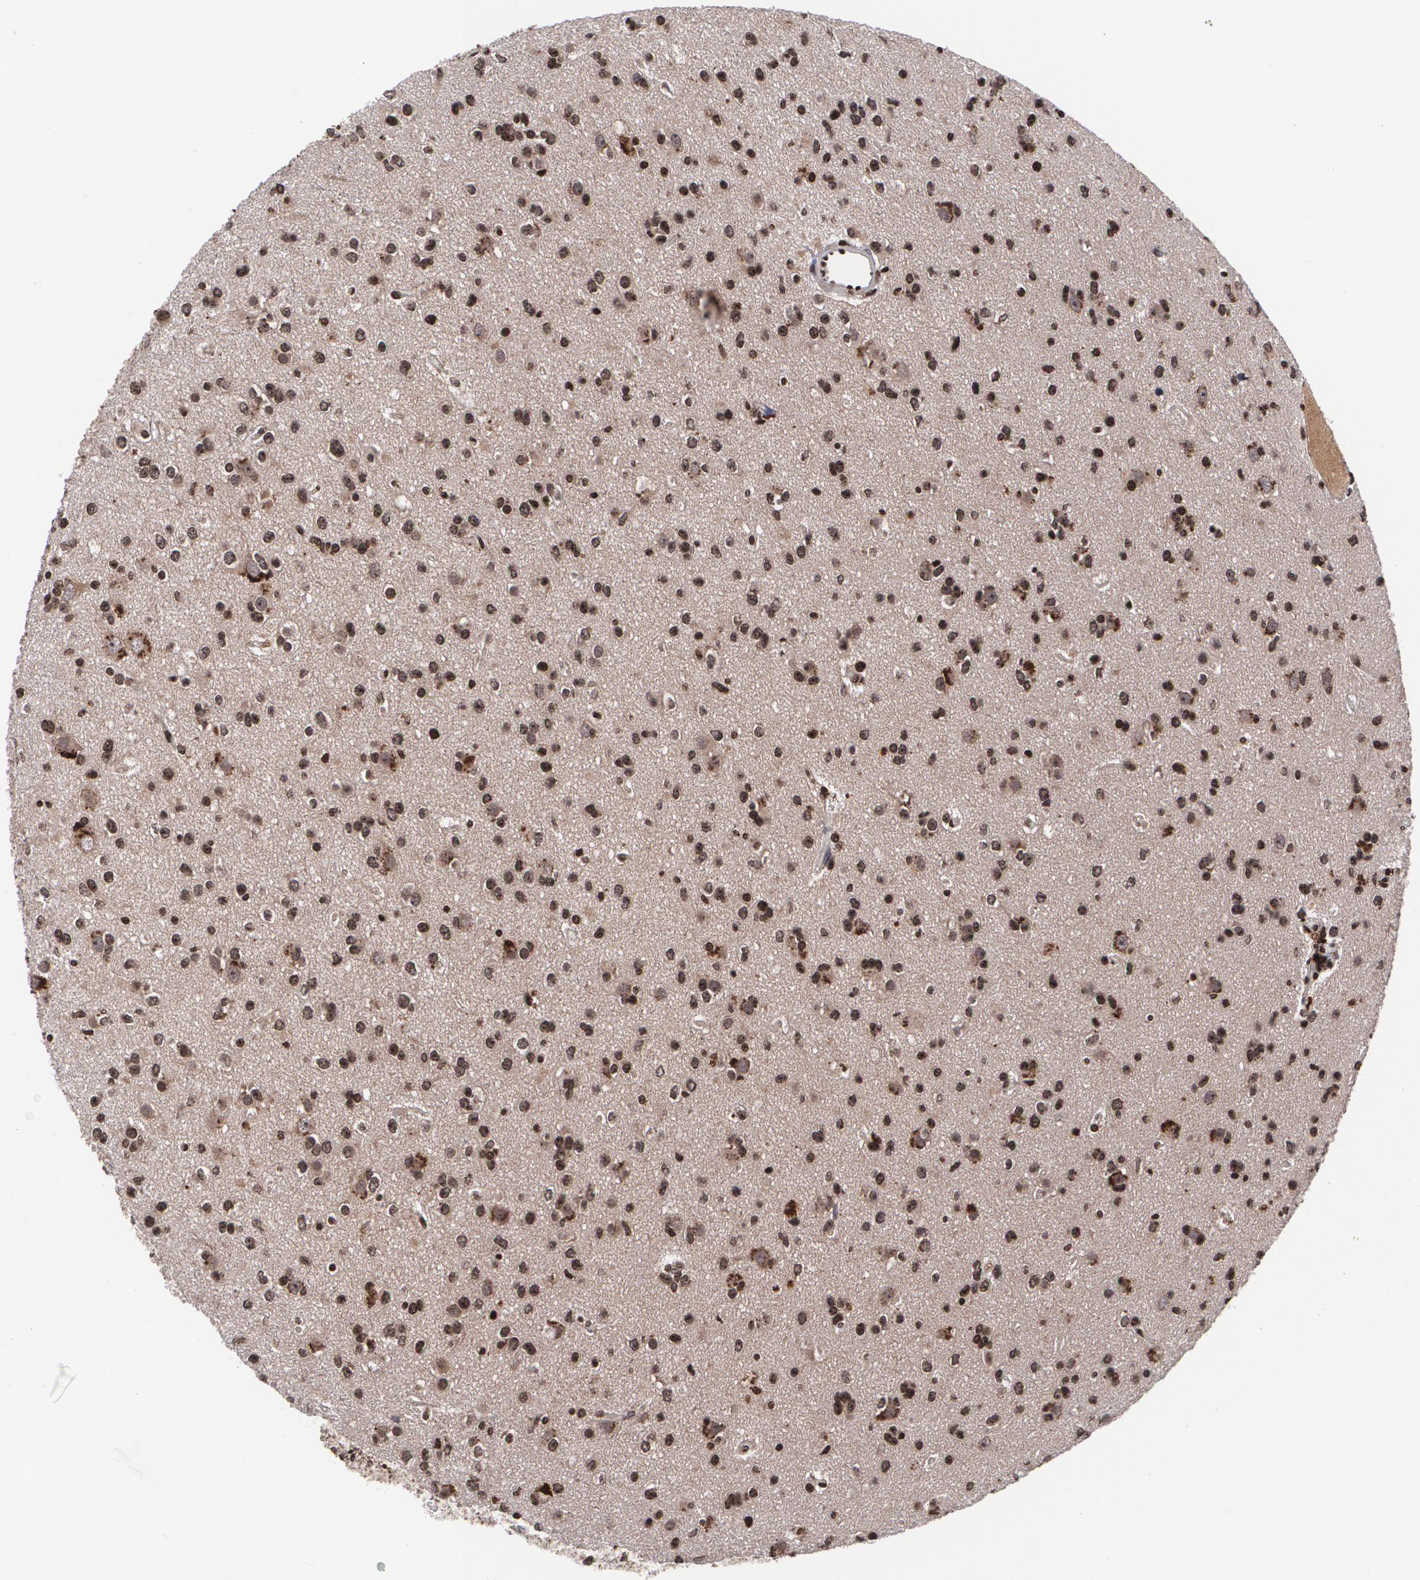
{"staining": {"intensity": "moderate", "quantity": "25%-75%", "location": "cytoplasmic/membranous,nuclear"}, "tissue": "glioma", "cell_type": "Tumor cells", "image_type": "cancer", "snomed": [{"axis": "morphology", "description": "Glioma, malignant, Low grade"}, {"axis": "topography", "description": "Brain"}], "caption": "High-magnification brightfield microscopy of glioma stained with DAB (3,3'-diaminobenzidine) (brown) and counterstained with hematoxylin (blue). tumor cells exhibit moderate cytoplasmic/membranous and nuclear expression is identified in approximately25%-75% of cells.", "gene": "MVP", "patient": {"sex": "male", "age": 42}}